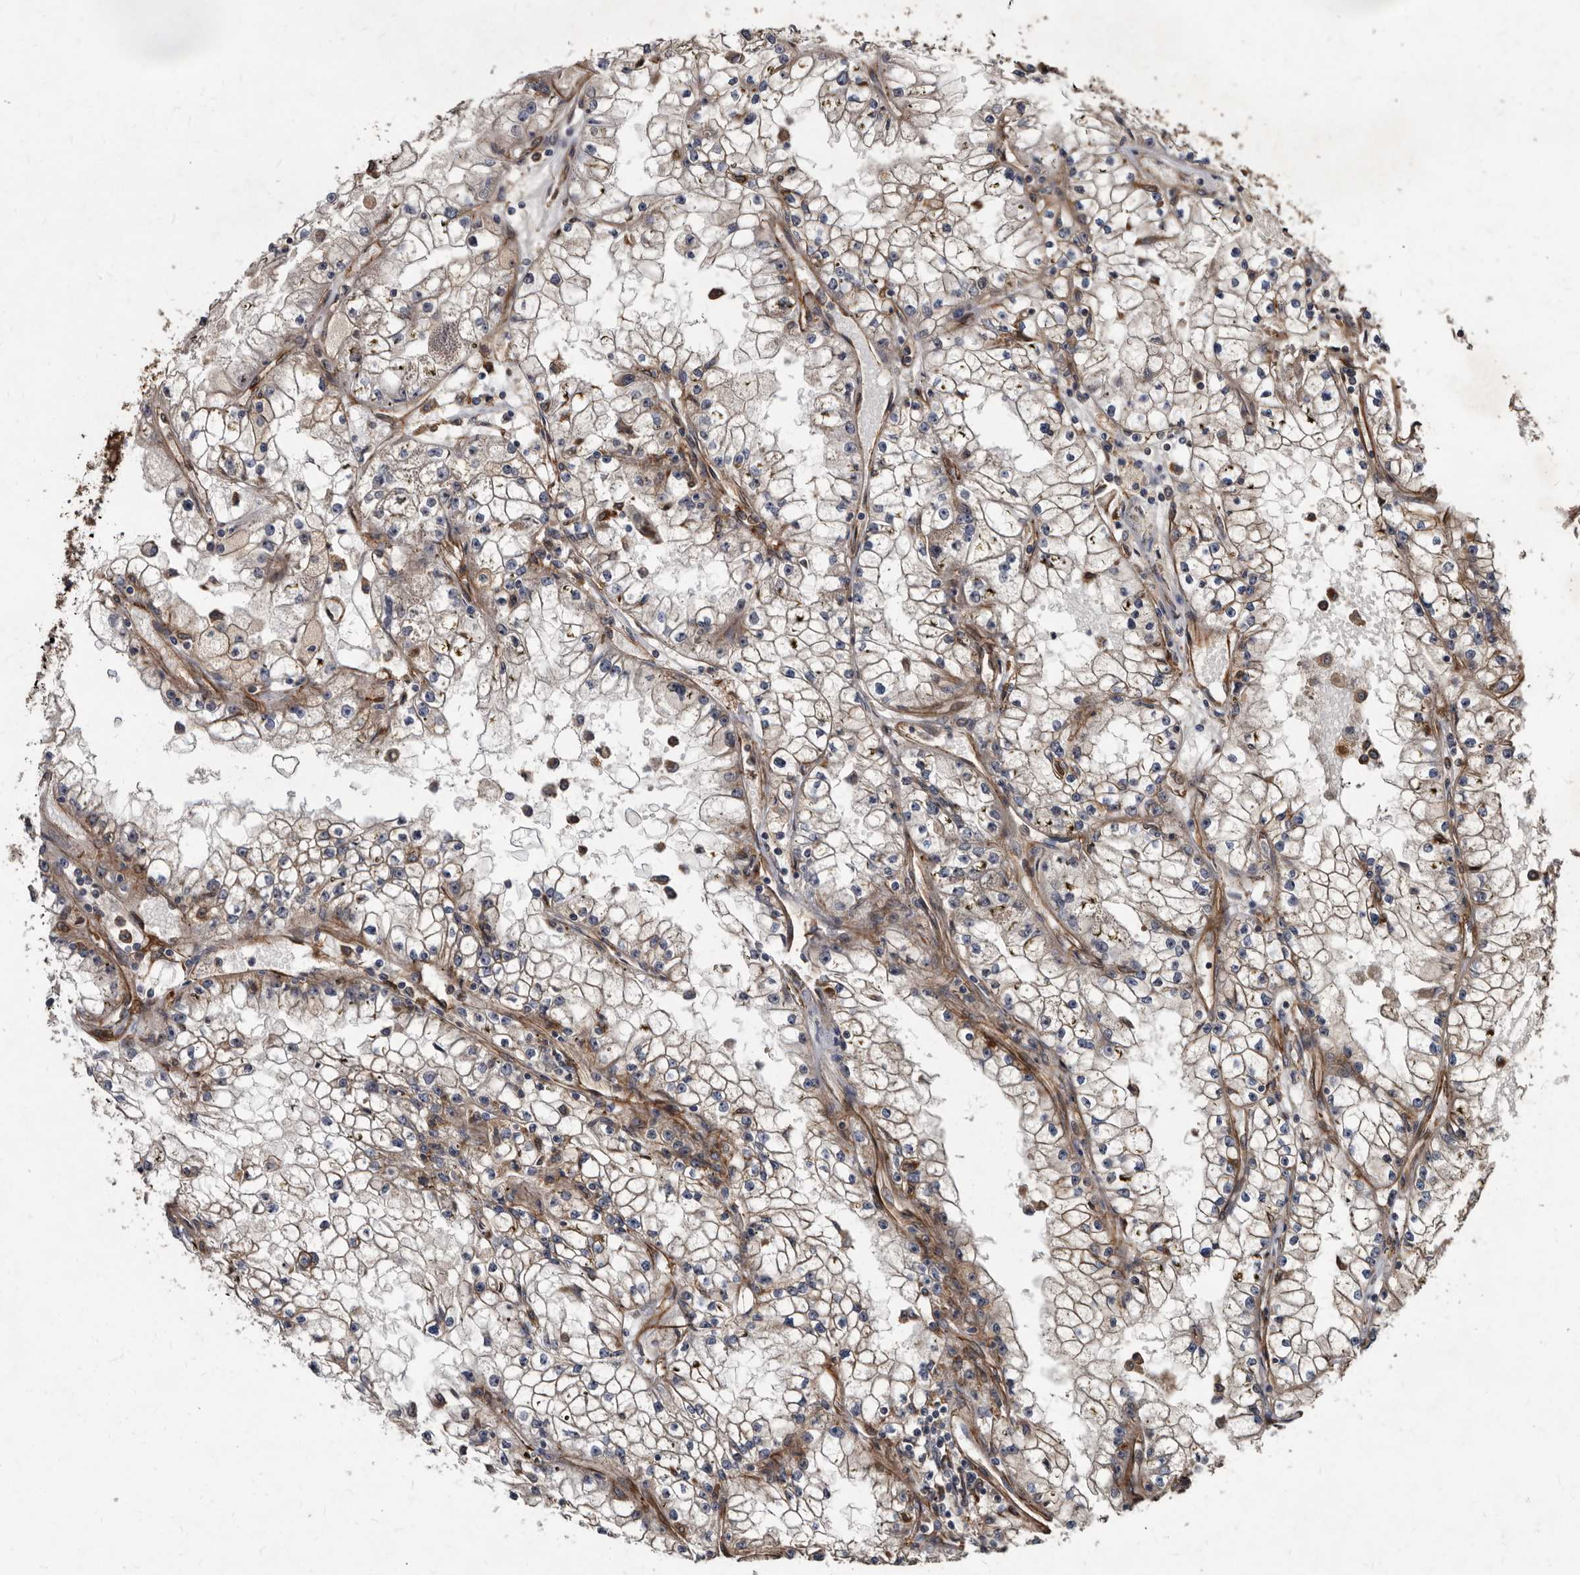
{"staining": {"intensity": "weak", "quantity": "25%-75%", "location": "cytoplasmic/membranous"}, "tissue": "renal cancer", "cell_type": "Tumor cells", "image_type": "cancer", "snomed": [{"axis": "morphology", "description": "Adenocarcinoma, NOS"}, {"axis": "topography", "description": "Kidney"}], "caption": "A low amount of weak cytoplasmic/membranous positivity is appreciated in about 25%-75% of tumor cells in adenocarcinoma (renal) tissue. Immunohistochemistry stains the protein in brown and the nuclei are stained blue.", "gene": "KCTD20", "patient": {"sex": "male", "age": 56}}